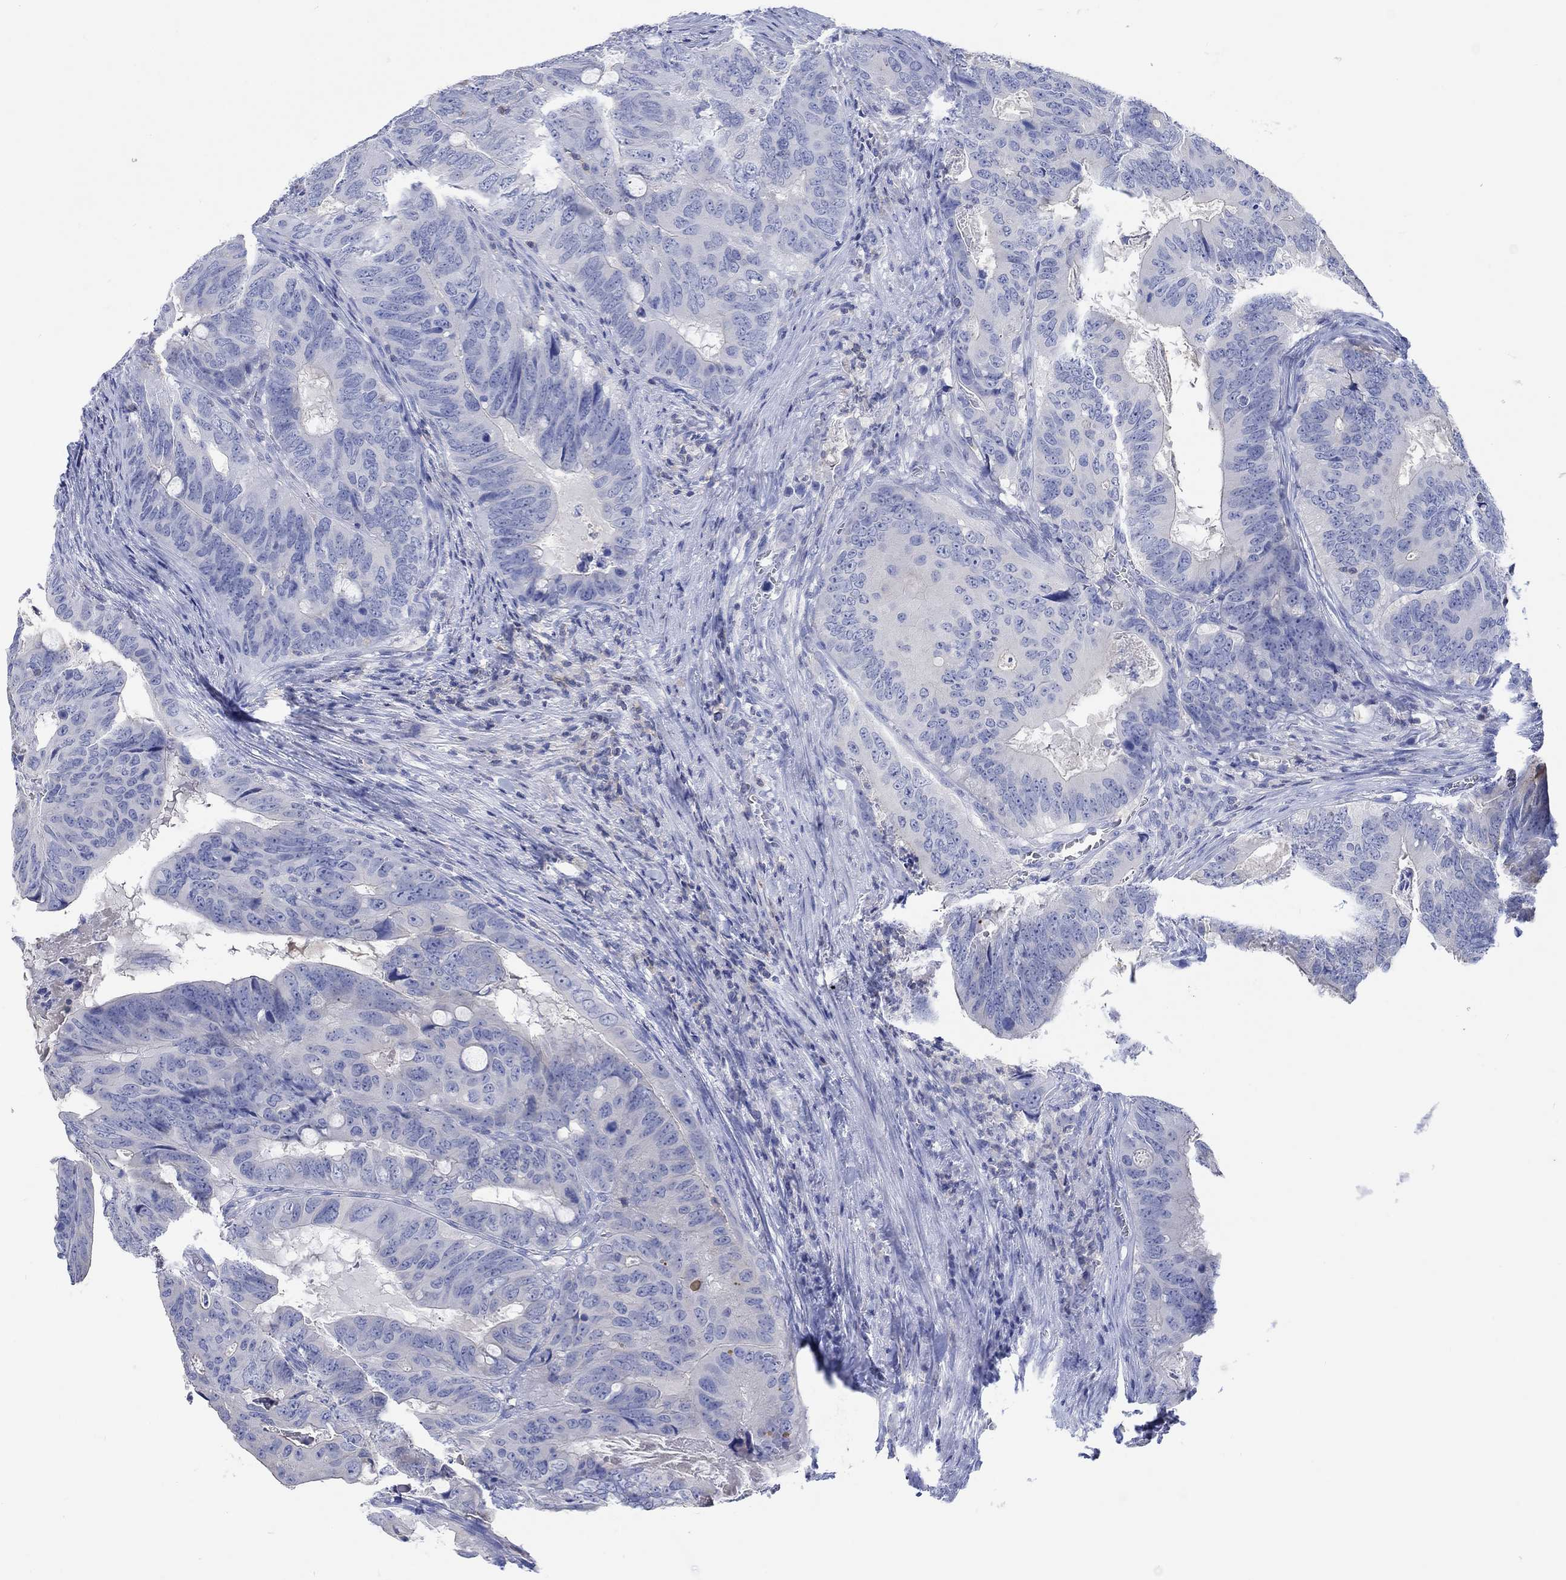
{"staining": {"intensity": "negative", "quantity": "none", "location": "none"}, "tissue": "colorectal cancer", "cell_type": "Tumor cells", "image_type": "cancer", "snomed": [{"axis": "morphology", "description": "Adenocarcinoma, NOS"}, {"axis": "topography", "description": "Colon"}], "caption": "Immunohistochemistry histopathology image of neoplastic tissue: human adenocarcinoma (colorectal) stained with DAB (3,3'-diaminobenzidine) demonstrates no significant protein expression in tumor cells.", "gene": "GCM1", "patient": {"sex": "male", "age": 79}}